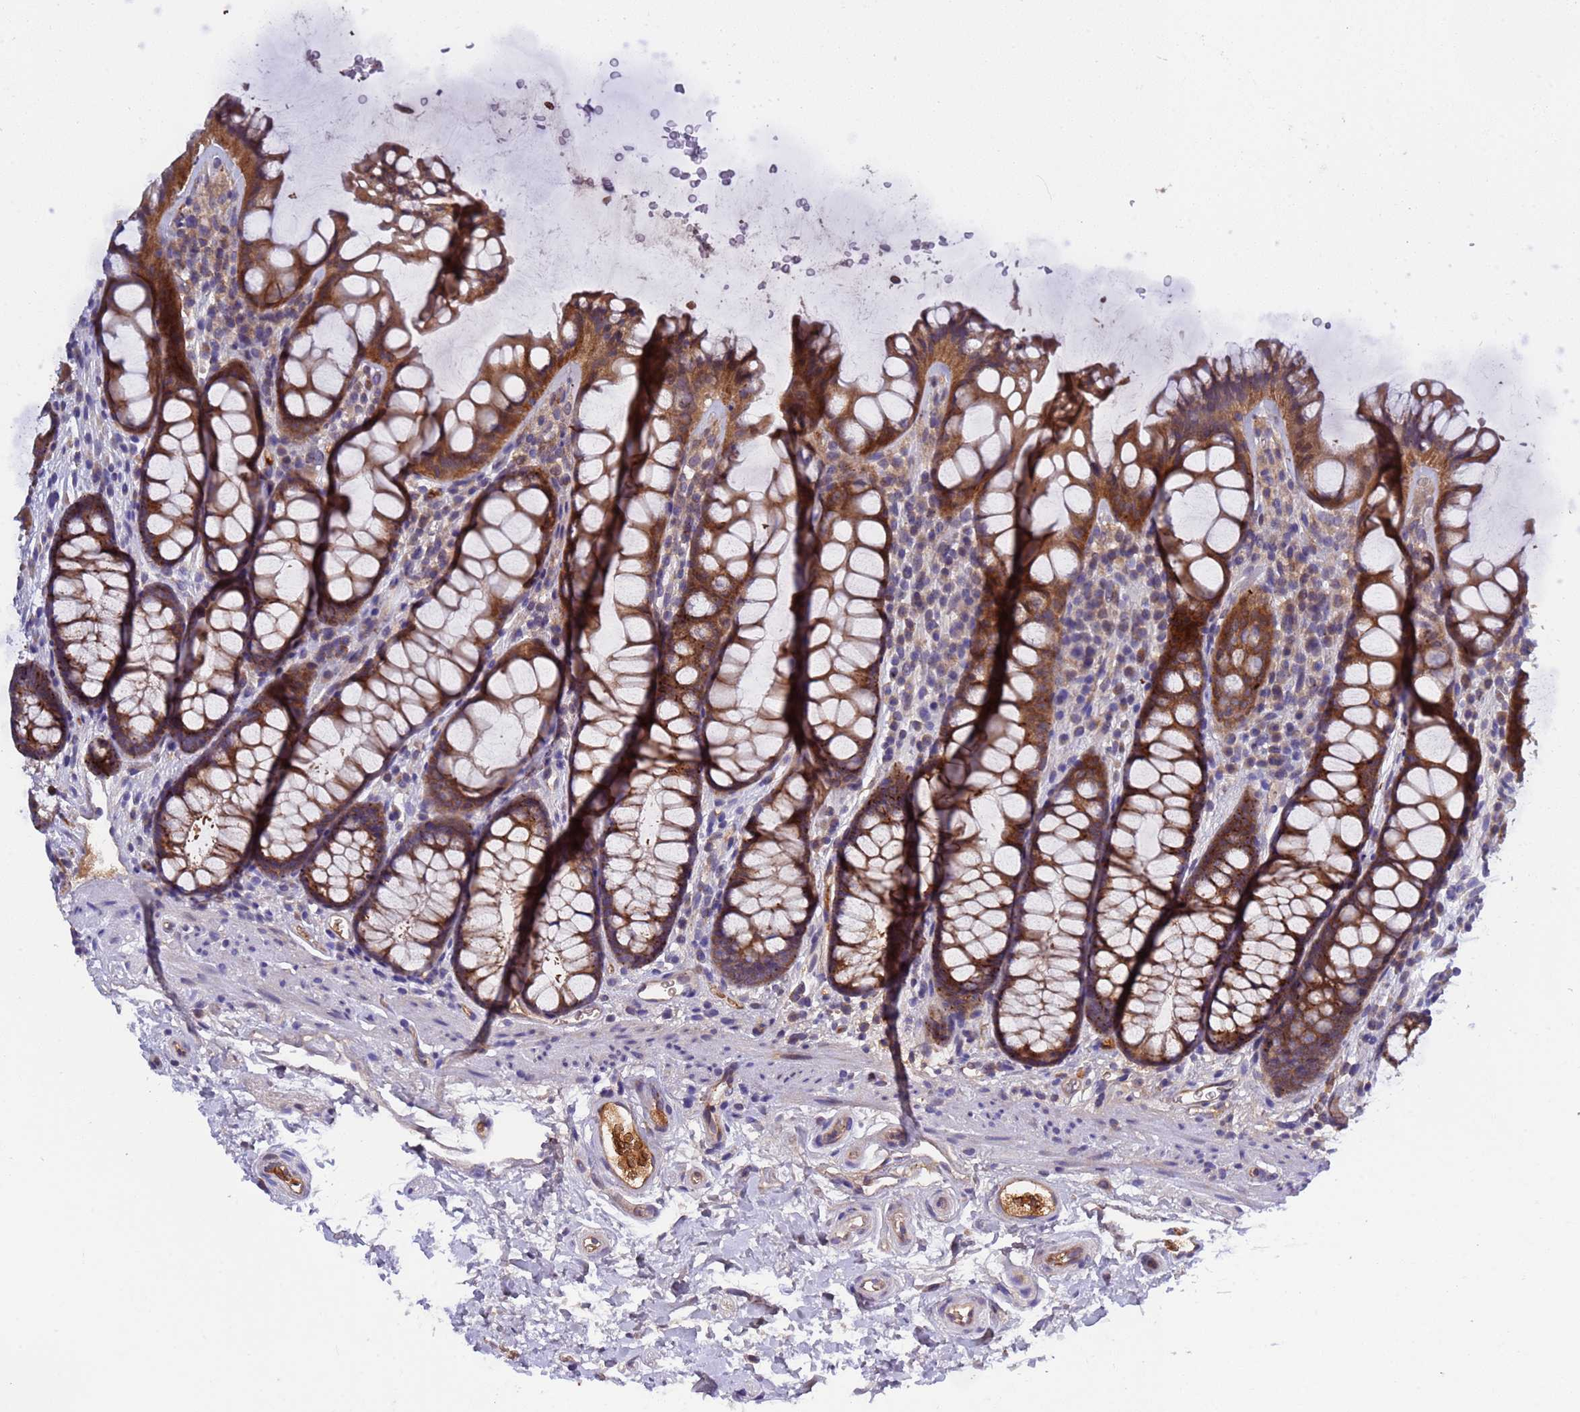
{"staining": {"intensity": "weak", "quantity": "<25%", "location": "cytoplasmic/membranous"}, "tissue": "colon", "cell_type": "Endothelial cells", "image_type": "normal", "snomed": [{"axis": "morphology", "description": "Normal tissue, NOS"}, {"axis": "topography", "description": "Colon"}], "caption": "Image shows no significant protein positivity in endothelial cells of benign colon. (Stains: DAB immunohistochemistry with hematoxylin counter stain, Microscopy: brightfield microscopy at high magnification).", "gene": "PARP16", "patient": {"sex": "female", "age": 82}}